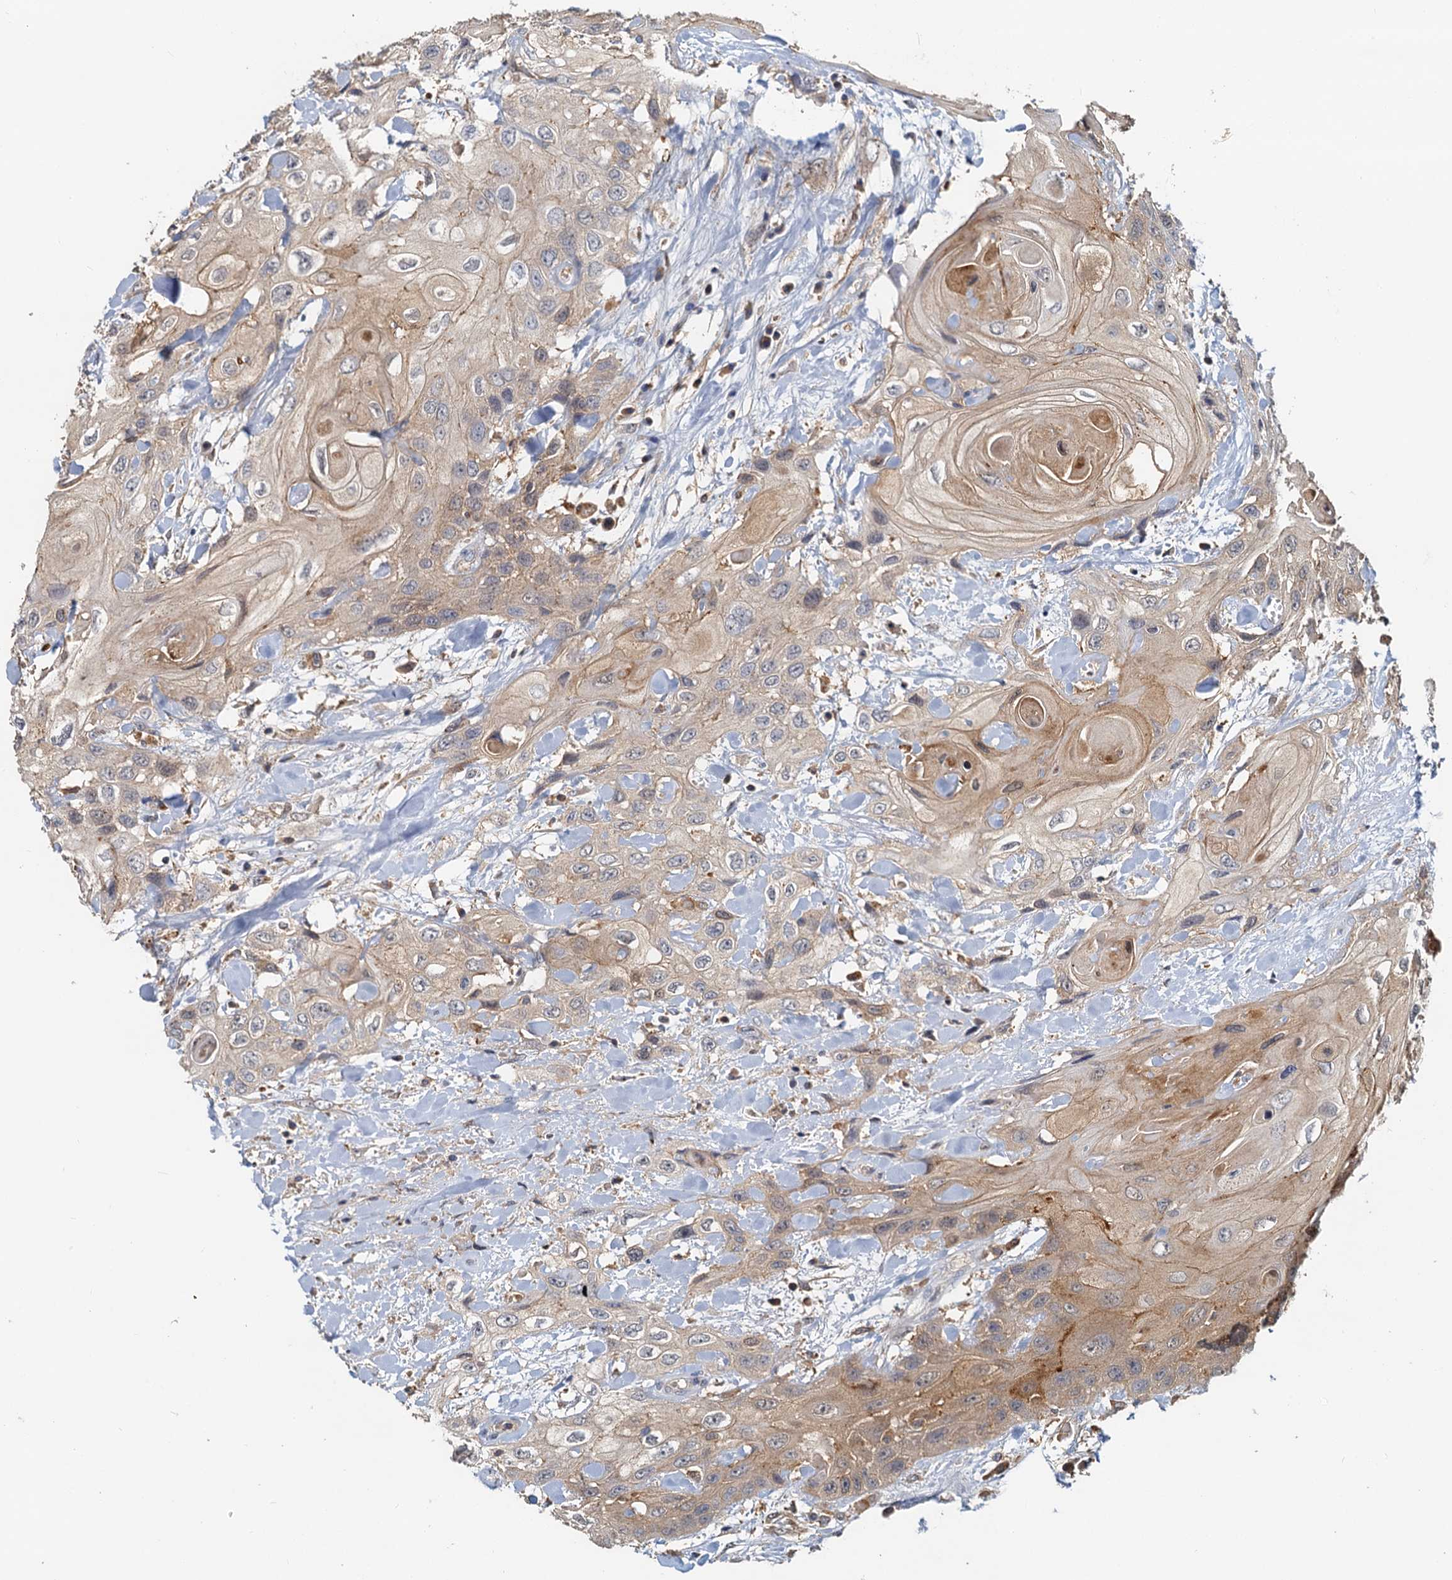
{"staining": {"intensity": "moderate", "quantity": ">75%", "location": "cytoplasmic/membranous"}, "tissue": "head and neck cancer", "cell_type": "Tumor cells", "image_type": "cancer", "snomed": [{"axis": "morphology", "description": "Squamous cell carcinoma, NOS"}, {"axis": "topography", "description": "Head-Neck"}], "caption": "A brown stain shows moderate cytoplasmic/membranous staining of a protein in head and neck cancer tumor cells. The staining was performed using DAB (3,3'-diaminobenzidine), with brown indicating positive protein expression. Nuclei are stained blue with hematoxylin.", "gene": "TOLLIP", "patient": {"sex": "female", "age": 43}}